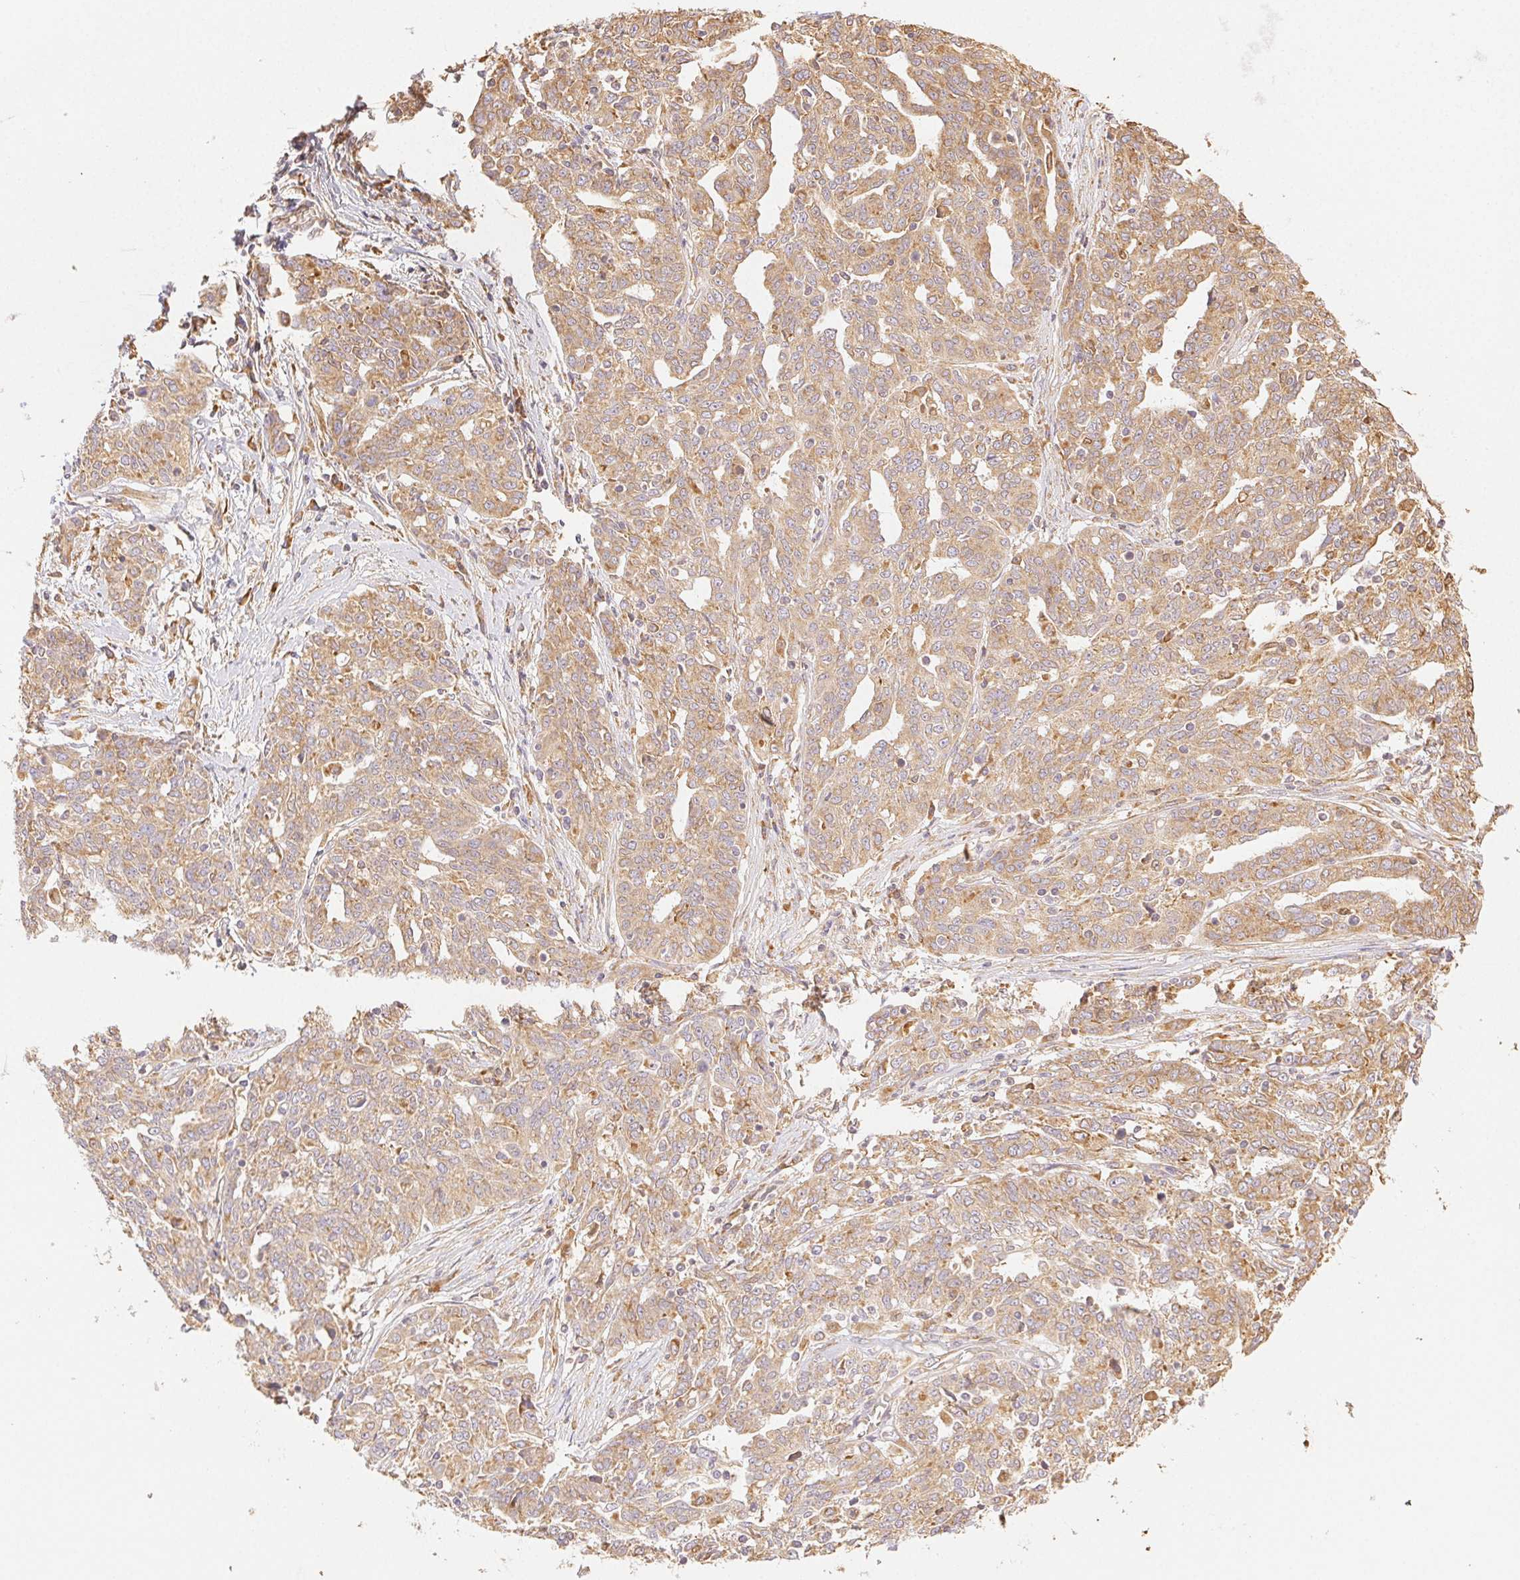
{"staining": {"intensity": "moderate", "quantity": ">75%", "location": "cytoplasmic/membranous"}, "tissue": "ovarian cancer", "cell_type": "Tumor cells", "image_type": "cancer", "snomed": [{"axis": "morphology", "description": "Cystadenocarcinoma, serous, NOS"}, {"axis": "topography", "description": "Ovary"}], "caption": "Ovarian cancer tissue displays moderate cytoplasmic/membranous positivity in approximately >75% of tumor cells", "gene": "ENTREP1", "patient": {"sex": "female", "age": 67}}